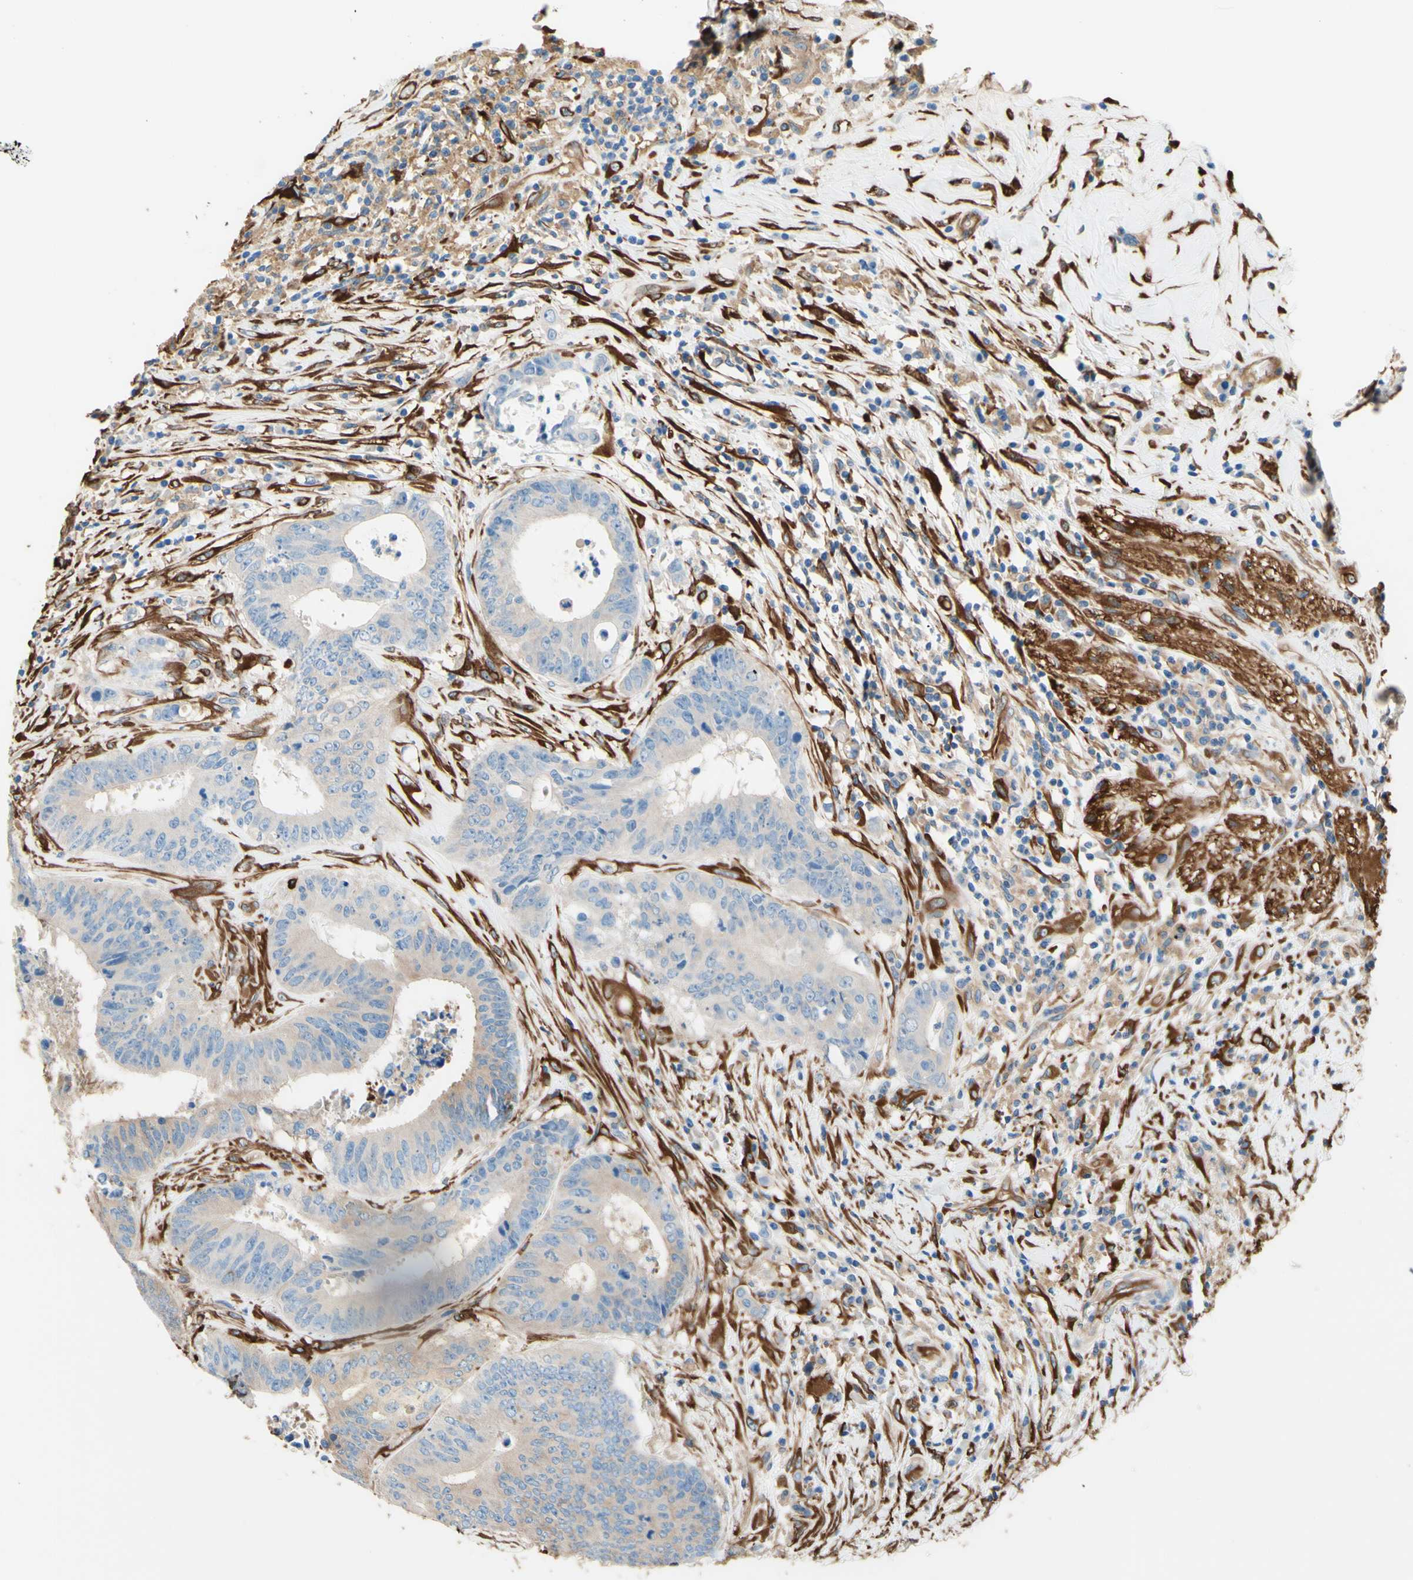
{"staining": {"intensity": "weak", "quantity": ">75%", "location": "cytoplasmic/membranous"}, "tissue": "colorectal cancer", "cell_type": "Tumor cells", "image_type": "cancer", "snomed": [{"axis": "morphology", "description": "Adenocarcinoma, NOS"}, {"axis": "topography", "description": "Rectum"}], "caption": "Tumor cells reveal low levels of weak cytoplasmic/membranous positivity in approximately >75% of cells in adenocarcinoma (colorectal).", "gene": "DPYSL3", "patient": {"sex": "male", "age": 72}}